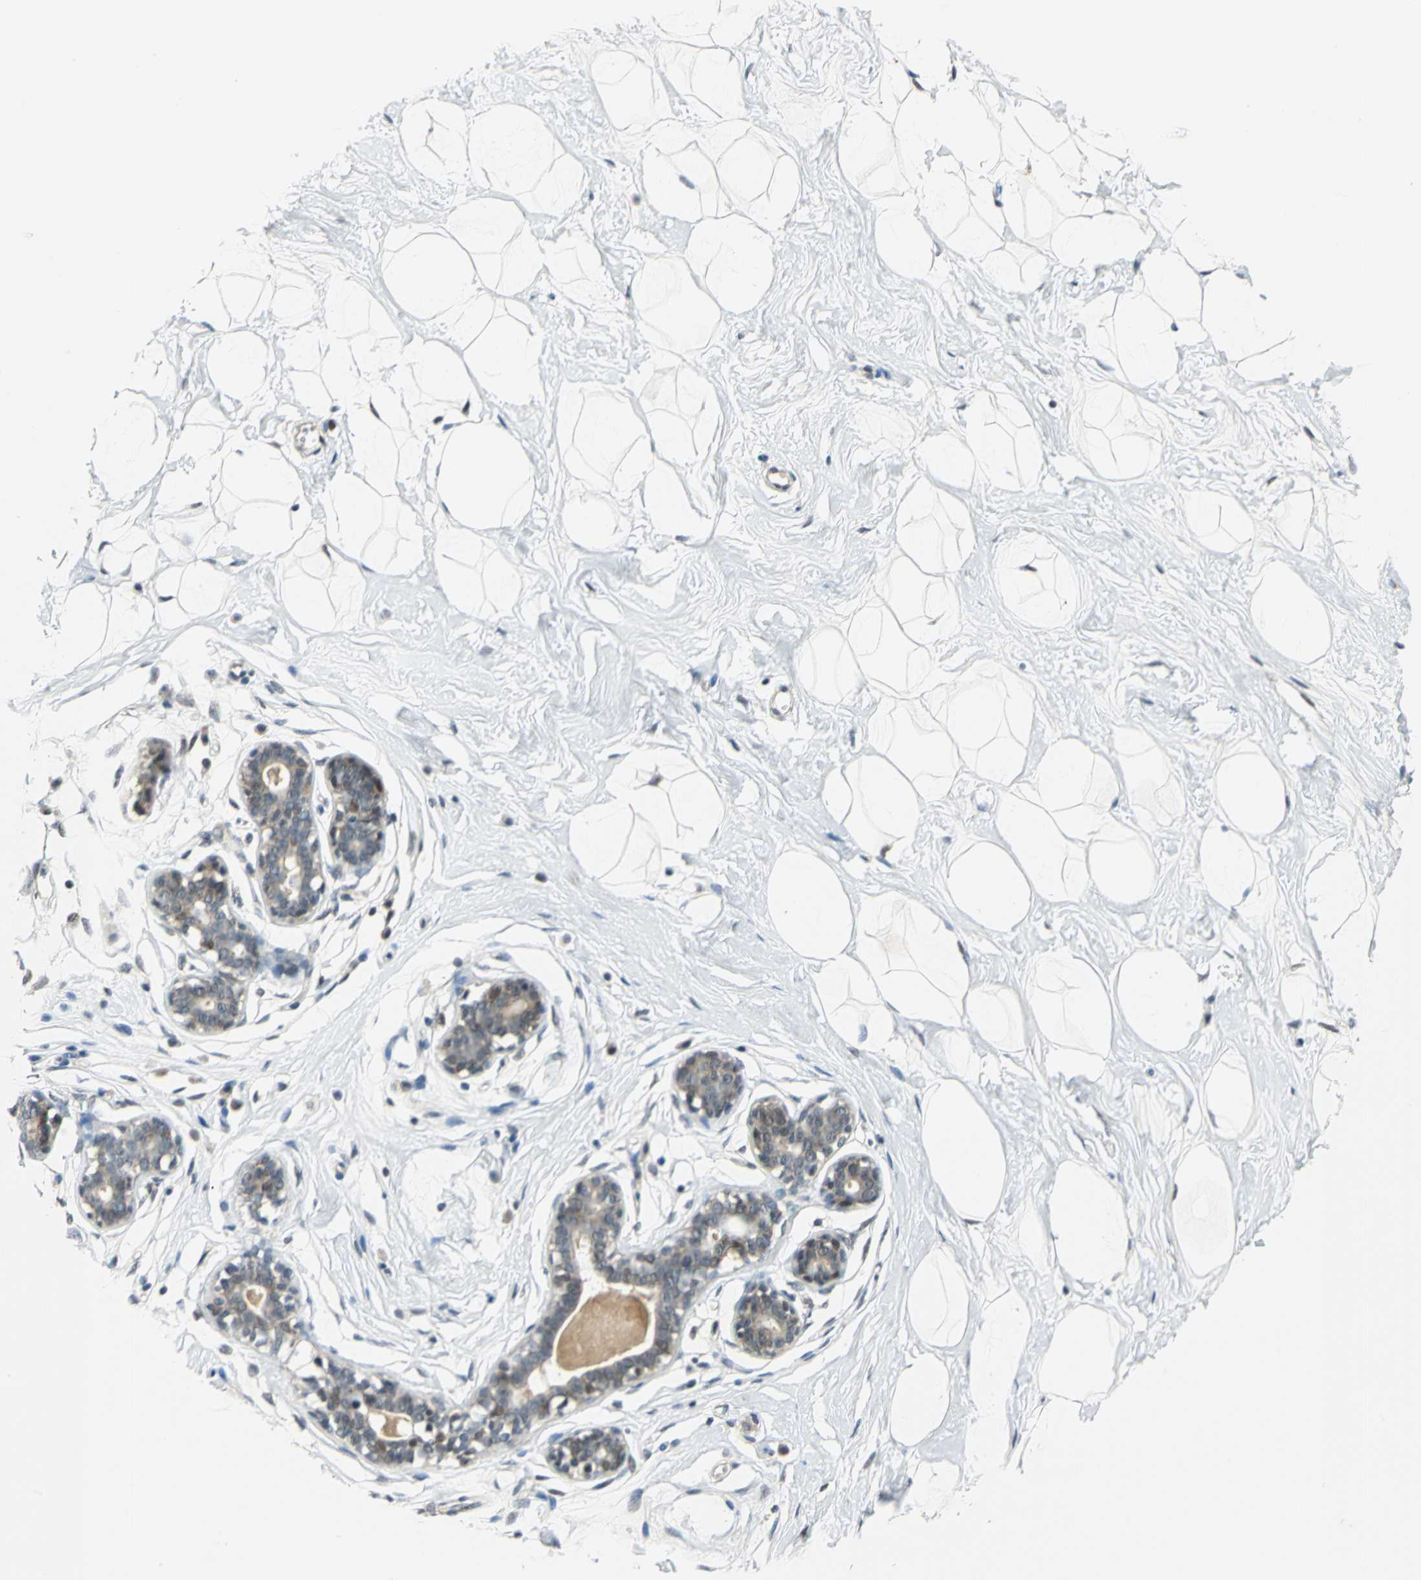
{"staining": {"intensity": "negative", "quantity": "none", "location": "none"}, "tissue": "breast", "cell_type": "Adipocytes", "image_type": "normal", "snomed": [{"axis": "morphology", "description": "Normal tissue, NOS"}, {"axis": "topography", "description": "Breast"}], "caption": "Immunohistochemistry of unremarkable breast reveals no expression in adipocytes.", "gene": "PIN1", "patient": {"sex": "female", "age": 23}}